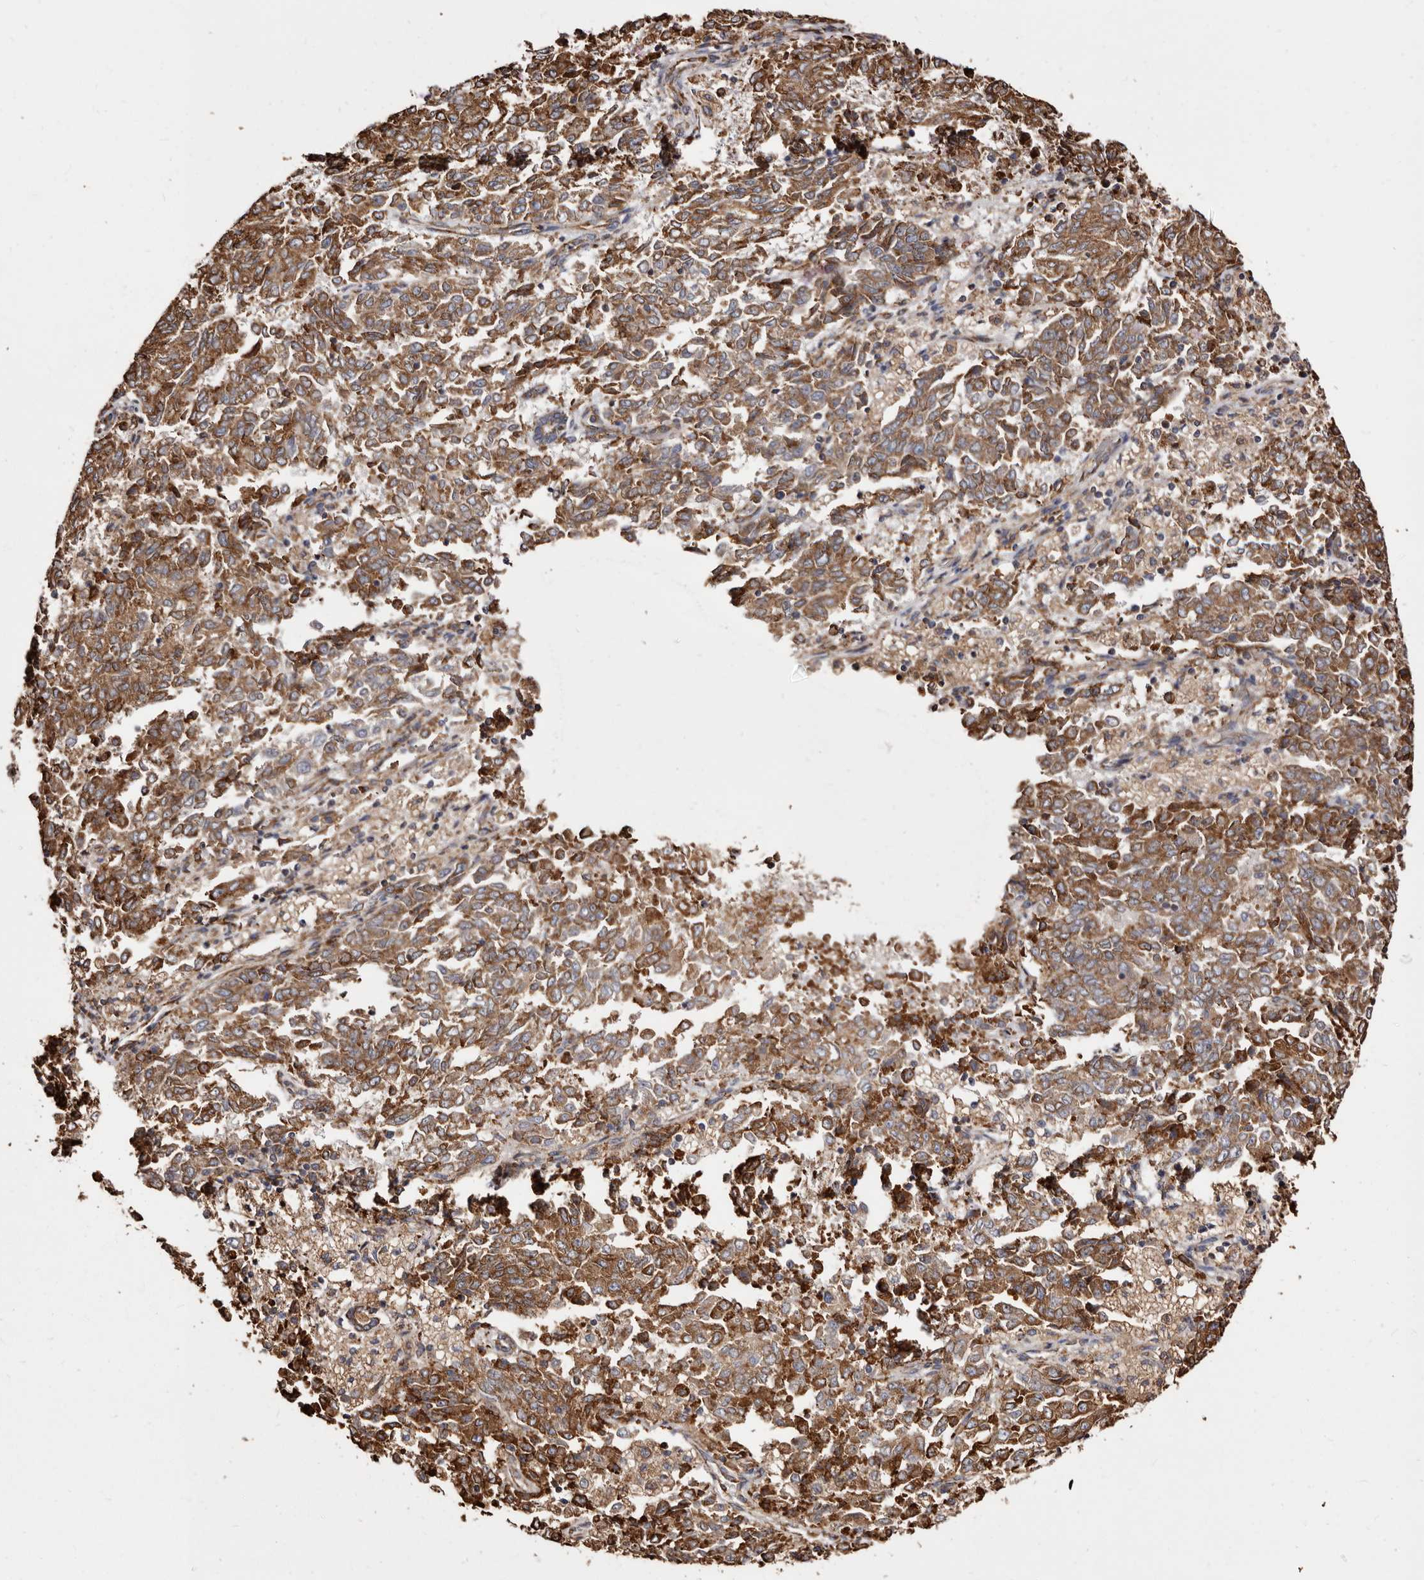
{"staining": {"intensity": "strong", "quantity": ">75%", "location": "cytoplasmic/membranous"}, "tissue": "endometrial cancer", "cell_type": "Tumor cells", "image_type": "cancer", "snomed": [{"axis": "morphology", "description": "Adenocarcinoma, NOS"}, {"axis": "topography", "description": "Endometrium"}], "caption": "Immunohistochemistry staining of adenocarcinoma (endometrial), which reveals high levels of strong cytoplasmic/membranous staining in about >75% of tumor cells indicating strong cytoplasmic/membranous protein staining. The staining was performed using DAB (3,3'-diaminobenzidine) (brown) for protein detection and nuclei were counterstained in hematoxylin (blue).", "gene": "ACBD6", "patient": {"sex": "female", "age": 80}}